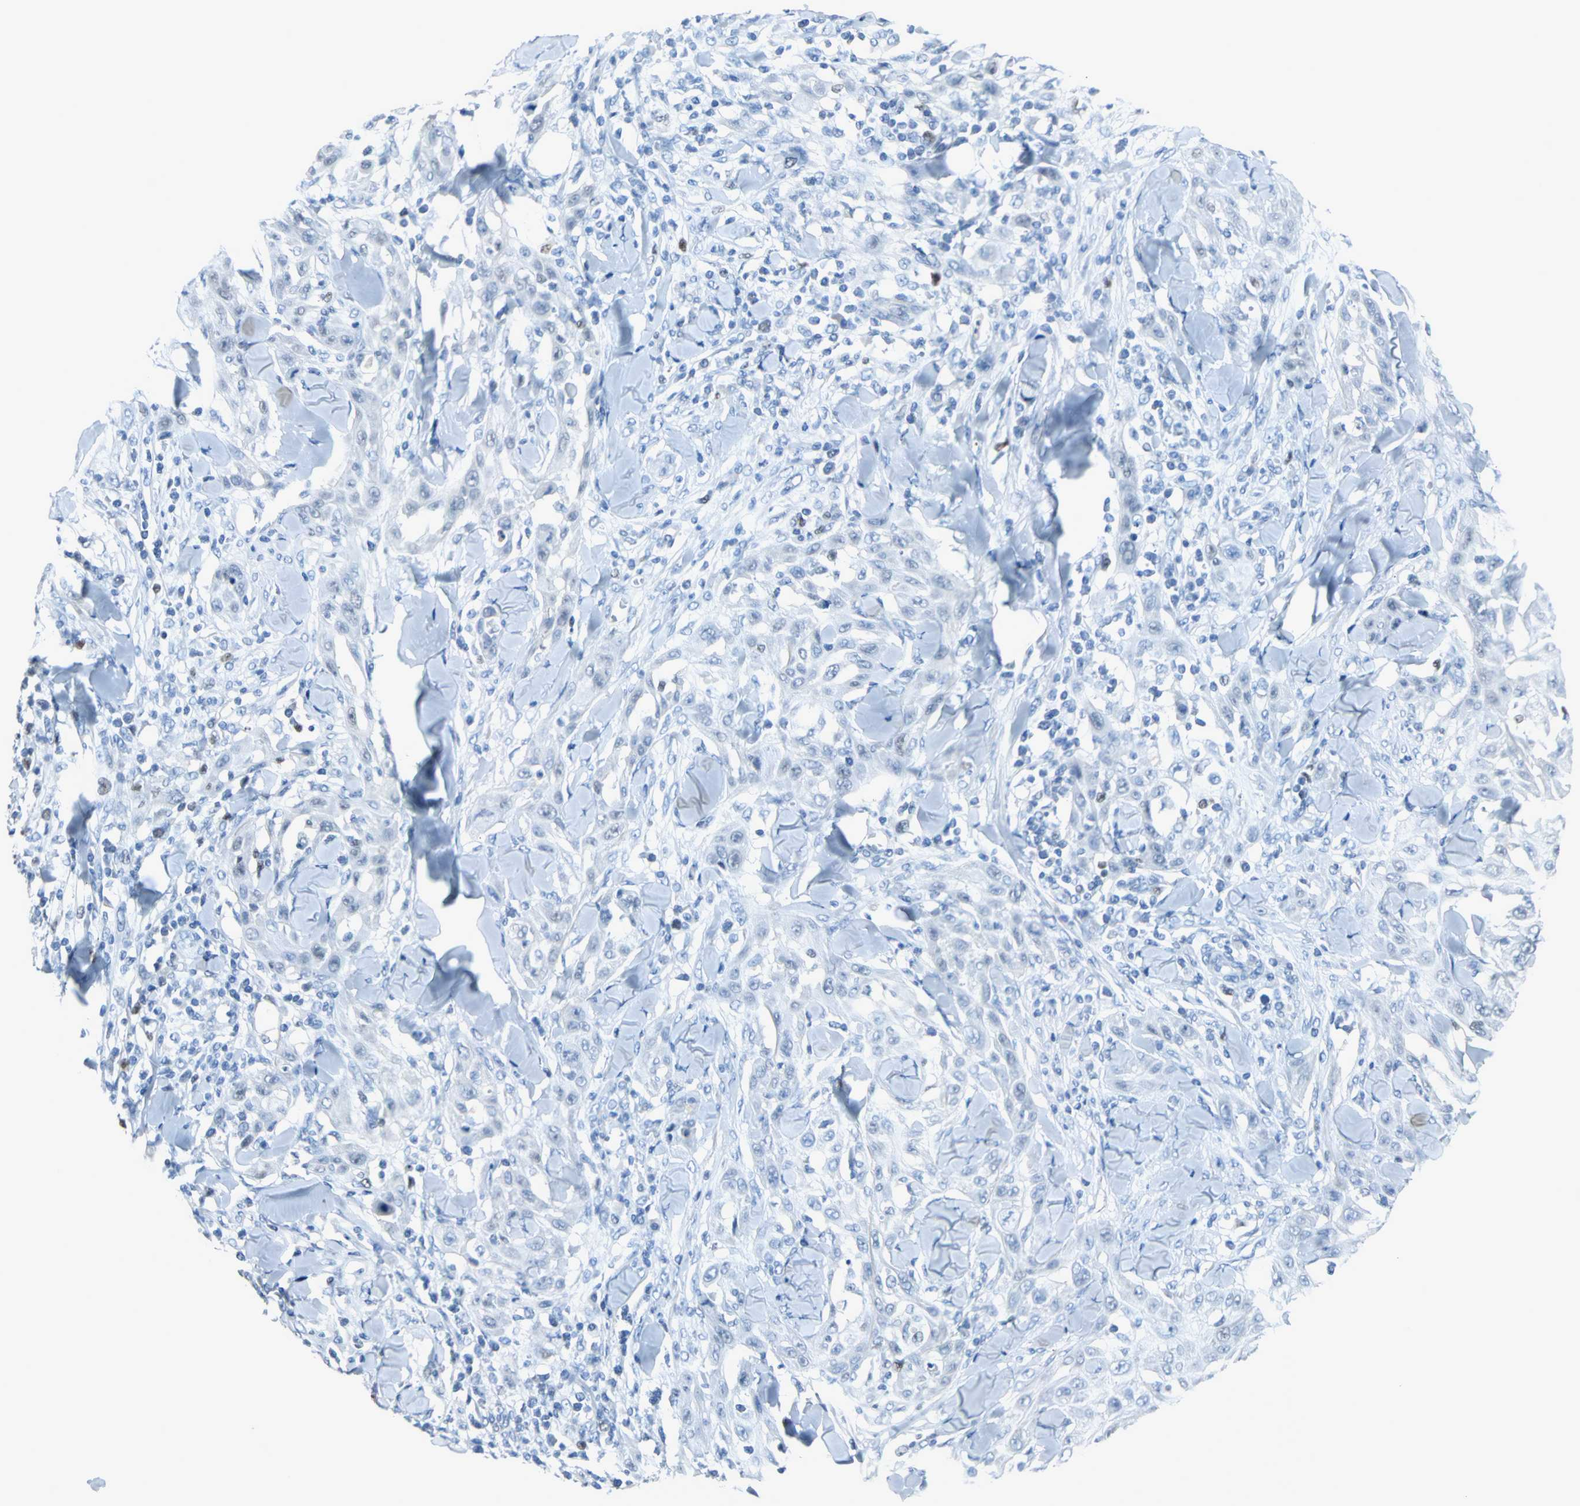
{"staining": {"intensity": "negative", "quantity": "none", "location": "none"}, "tissue": "skin cancer", "cell_type": "Tumor cells", "image_type": "cancer", "snomed": [{"axis": "morphology", "description": "Squamous cell carcinoma, NOS"}, {"axis": "topography", "description": "Skin"}], "caption": "A micrograph of human squamous cell carcinoma (skin) is negative for staining in tumor cells.", "gene": "MCM3", "patient": {"sex": "male", "age": 24}}